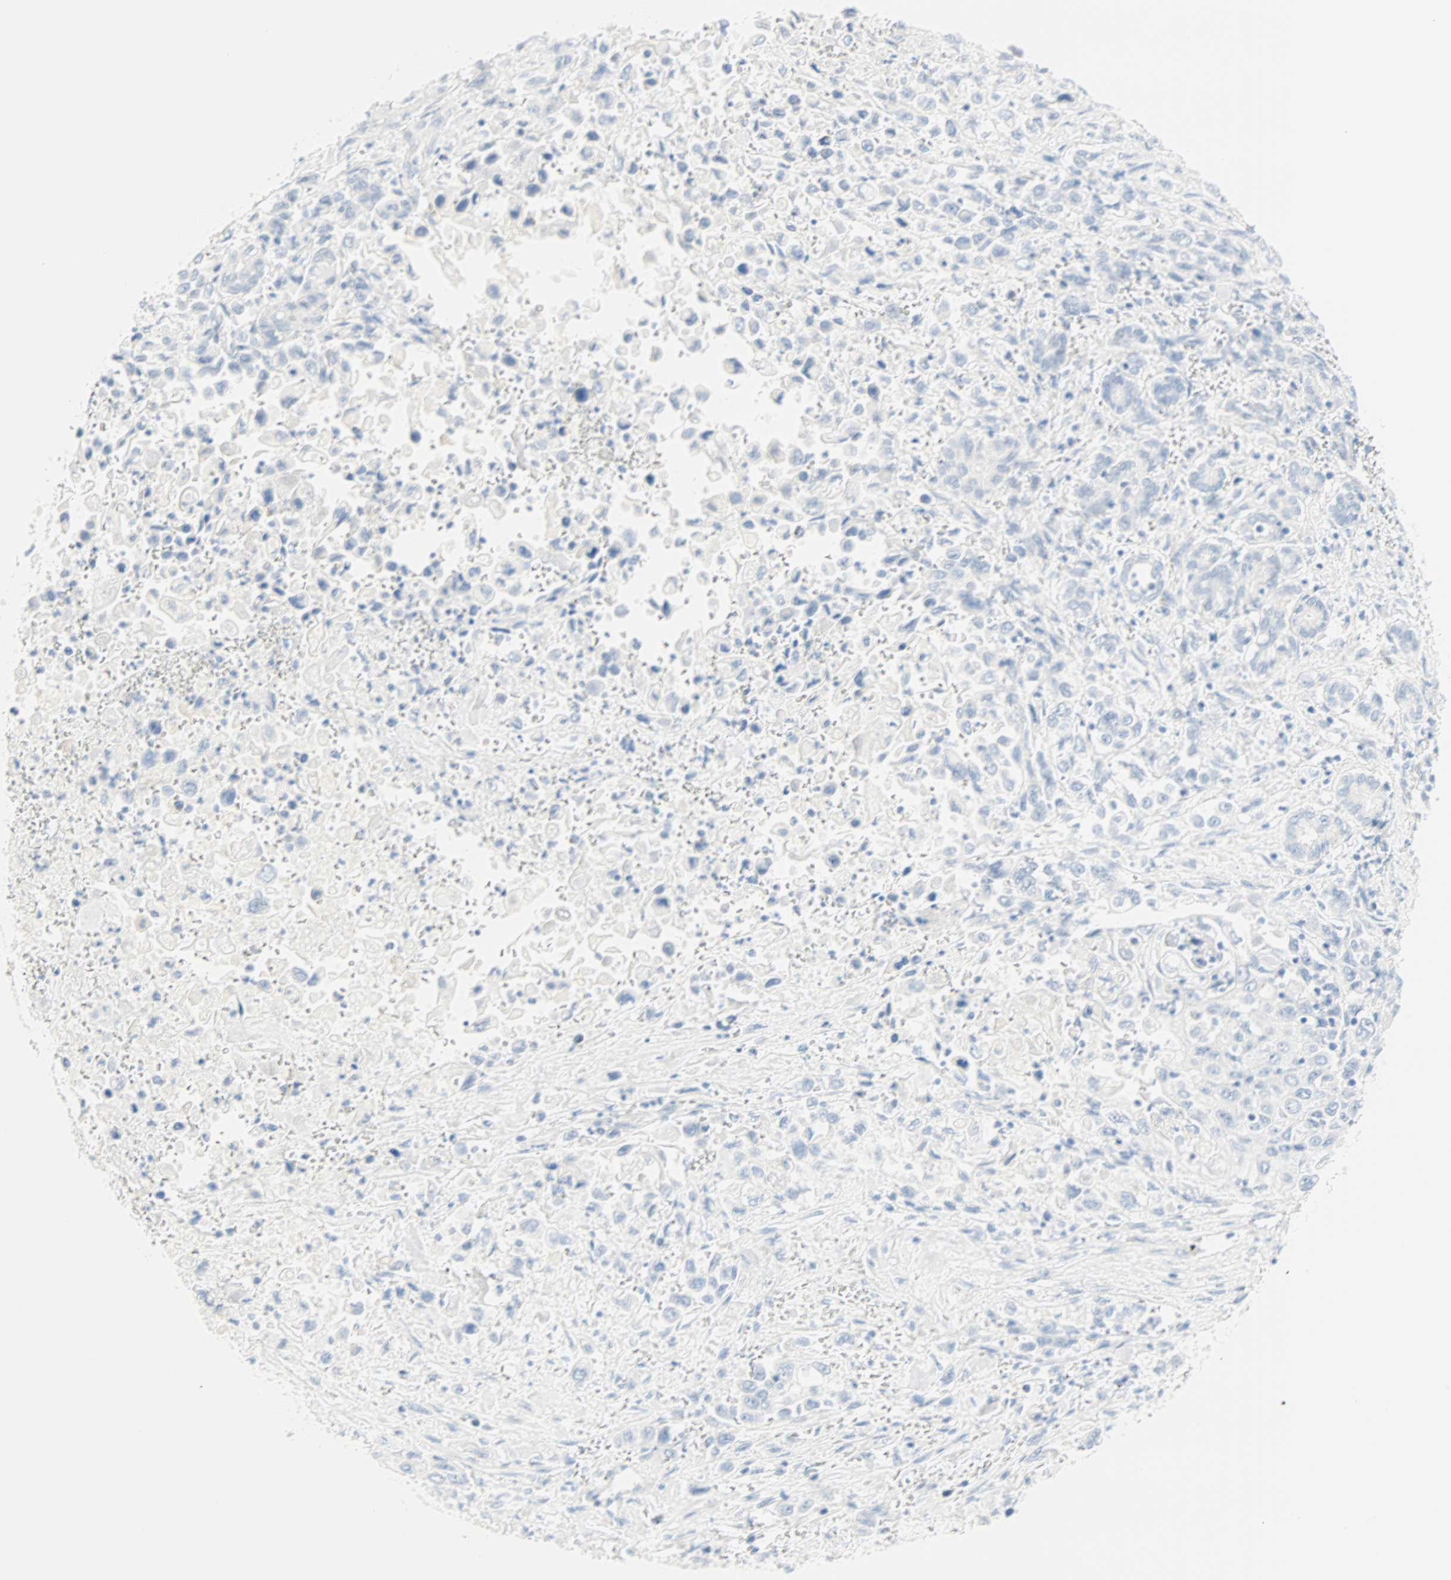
{"staining": {"intensity": "negative", "quantity": "none", "location": "none"}, "tissue": "pancreatic cancer", "cell_type": "Tumor cells", "image_type": "cancer", "snomed": [{"axis": "morphology", "description": "Adenocarcinoma, NOS"}, {"axis": "topography", "description": "Pancreas"}], "caption": "Immunohistochemistry histopathology image of human pancreatic adenocarcinoma stained for a protein (brown), which reveals no expression in tumor cells. (DAB (3,3'-diaminobenzidine) IHC, high magnification).", "gene": "SELENBP1", "patient": {"sex": "male", "age": 70}}